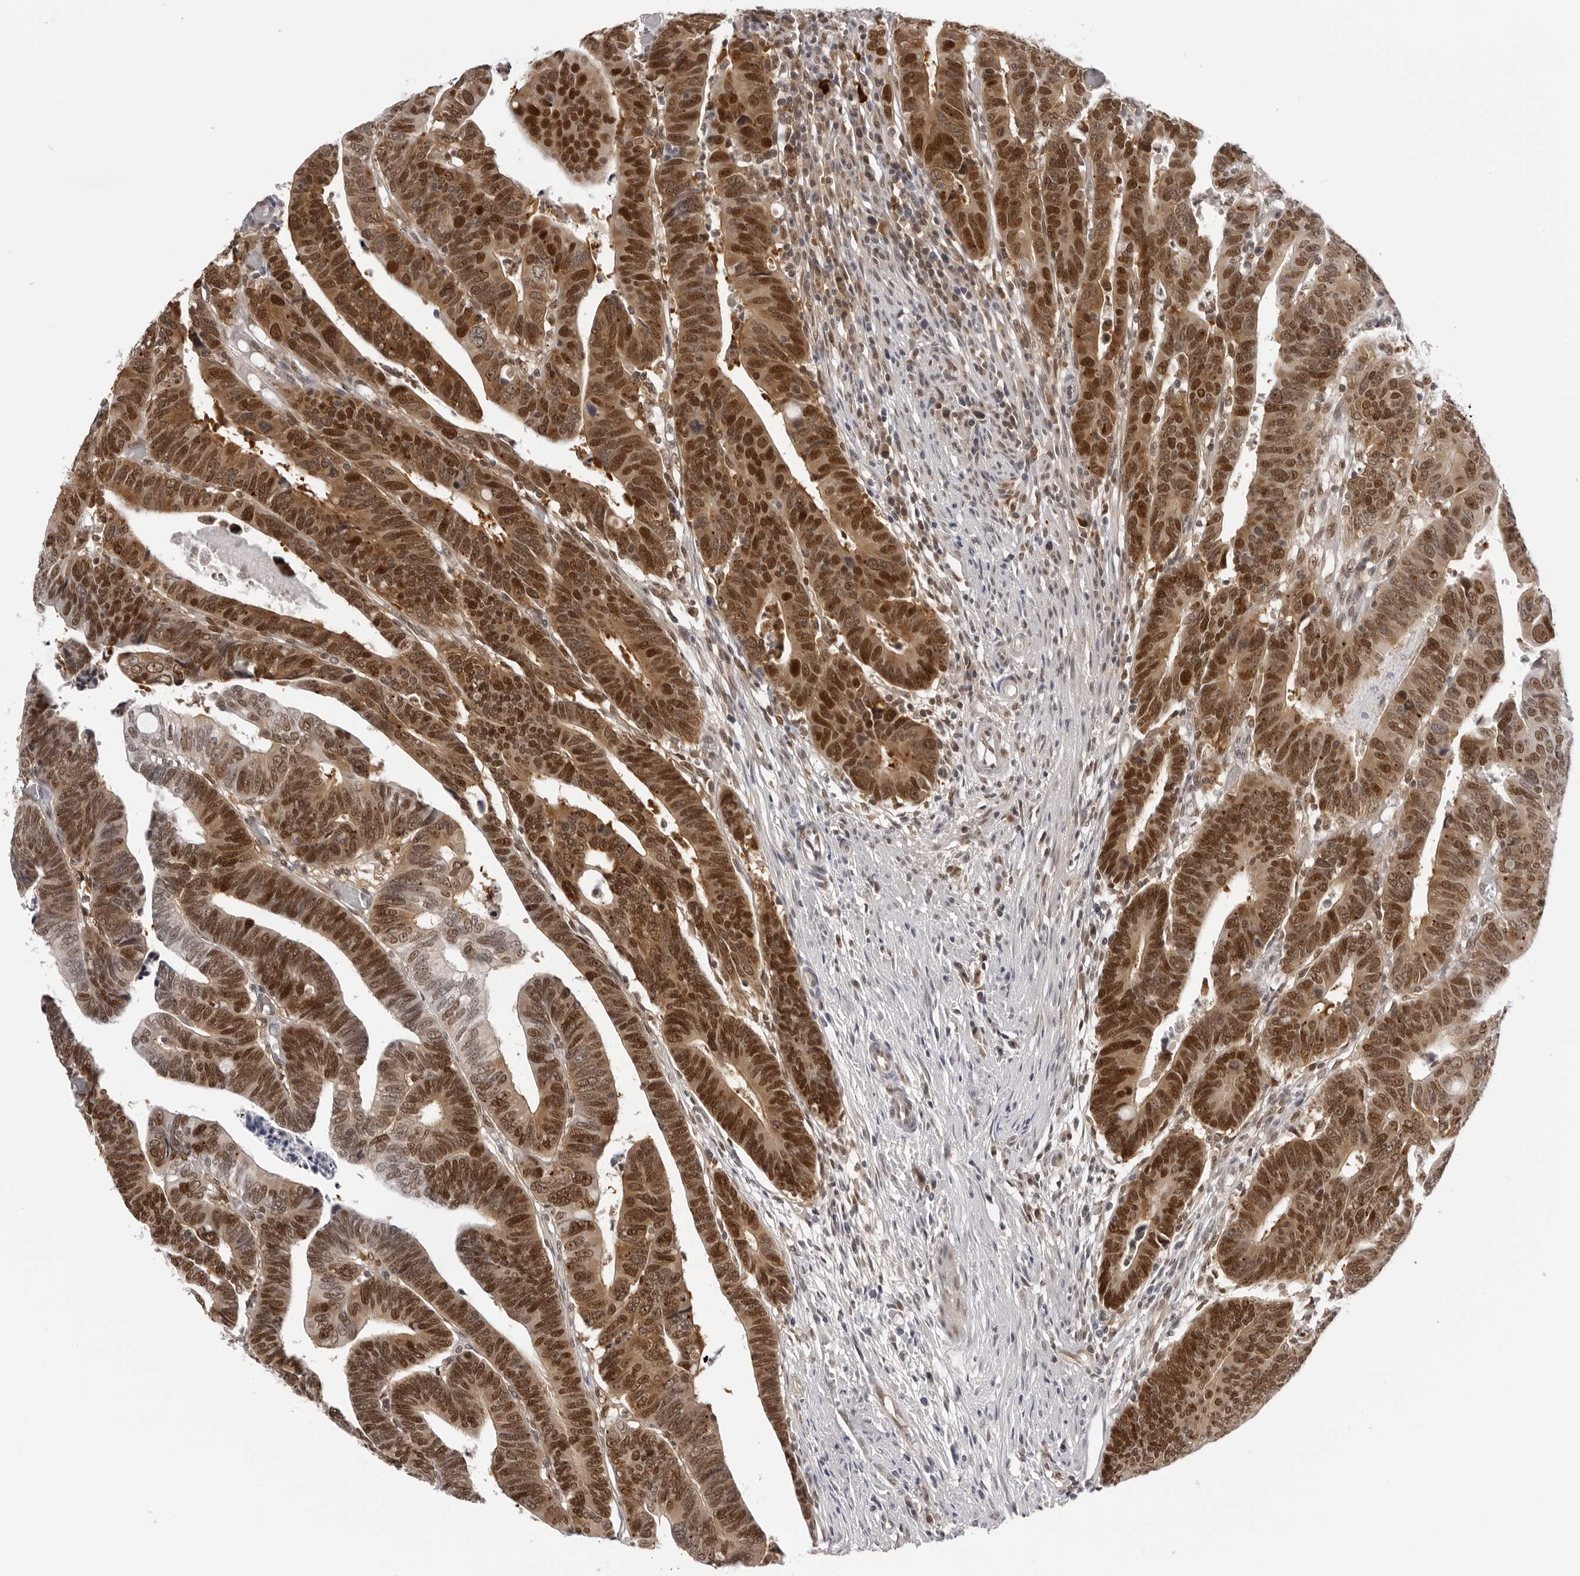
{"staining": {"intensity": "strong", "quantity": ">75%", "location": "nuclear"}, "tissue": "colorectal cancer", "cell_type": "Tumor cells", "image_type": "cancer", "snomed": [{"axis": "morphology", "description": "Adenocarcinoma, NOS"}, {"axis": "topography", "description": "Rectum"}], "caption": "An image showing strong nuclear expression in approximately >75% of tumor cells in adenocarcinoma (colorectal), as visualized by brown immunohistochemical staining.", "gene": "WDR77", "patient": {"sex": "female", "age": 65}}